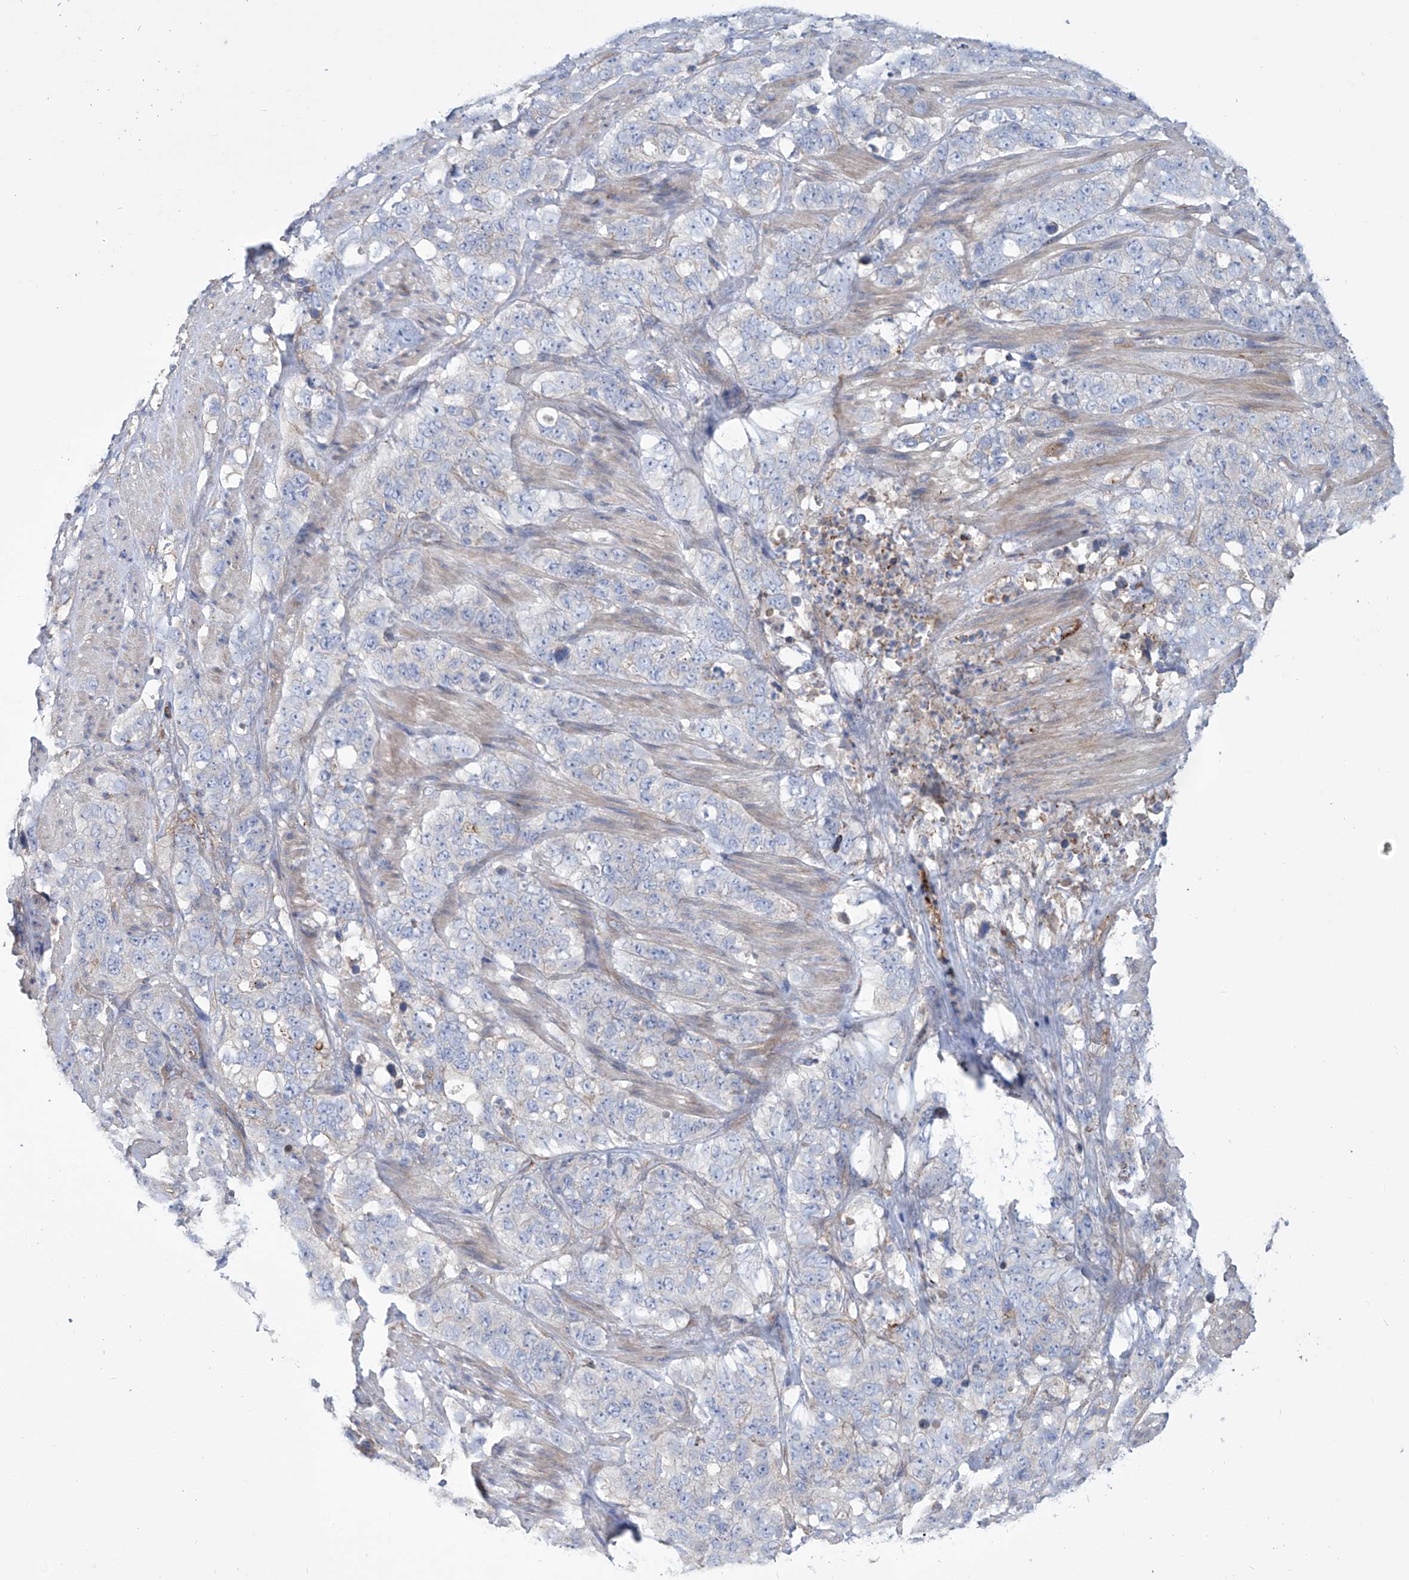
{"staining": {"intensity": "negative", "quantity": "none", "location": "none"}, "tissue": "stomach cancer", "cell_type": "Tumor cells", "image_type": "cancer", "snomed": [{"axis": "morphology", "description": "Adenocarcinoma, NOS"}, {"axis": "topography", "description": "Stomach"}], "caption": "DAB (3,3'-diaminobenzidine) immunohistochemical staining of human stomach cancer displays no significant expression in tumor cells.", "gene": "TMEM209", "patient": {"sex": "male", "age": 48}}